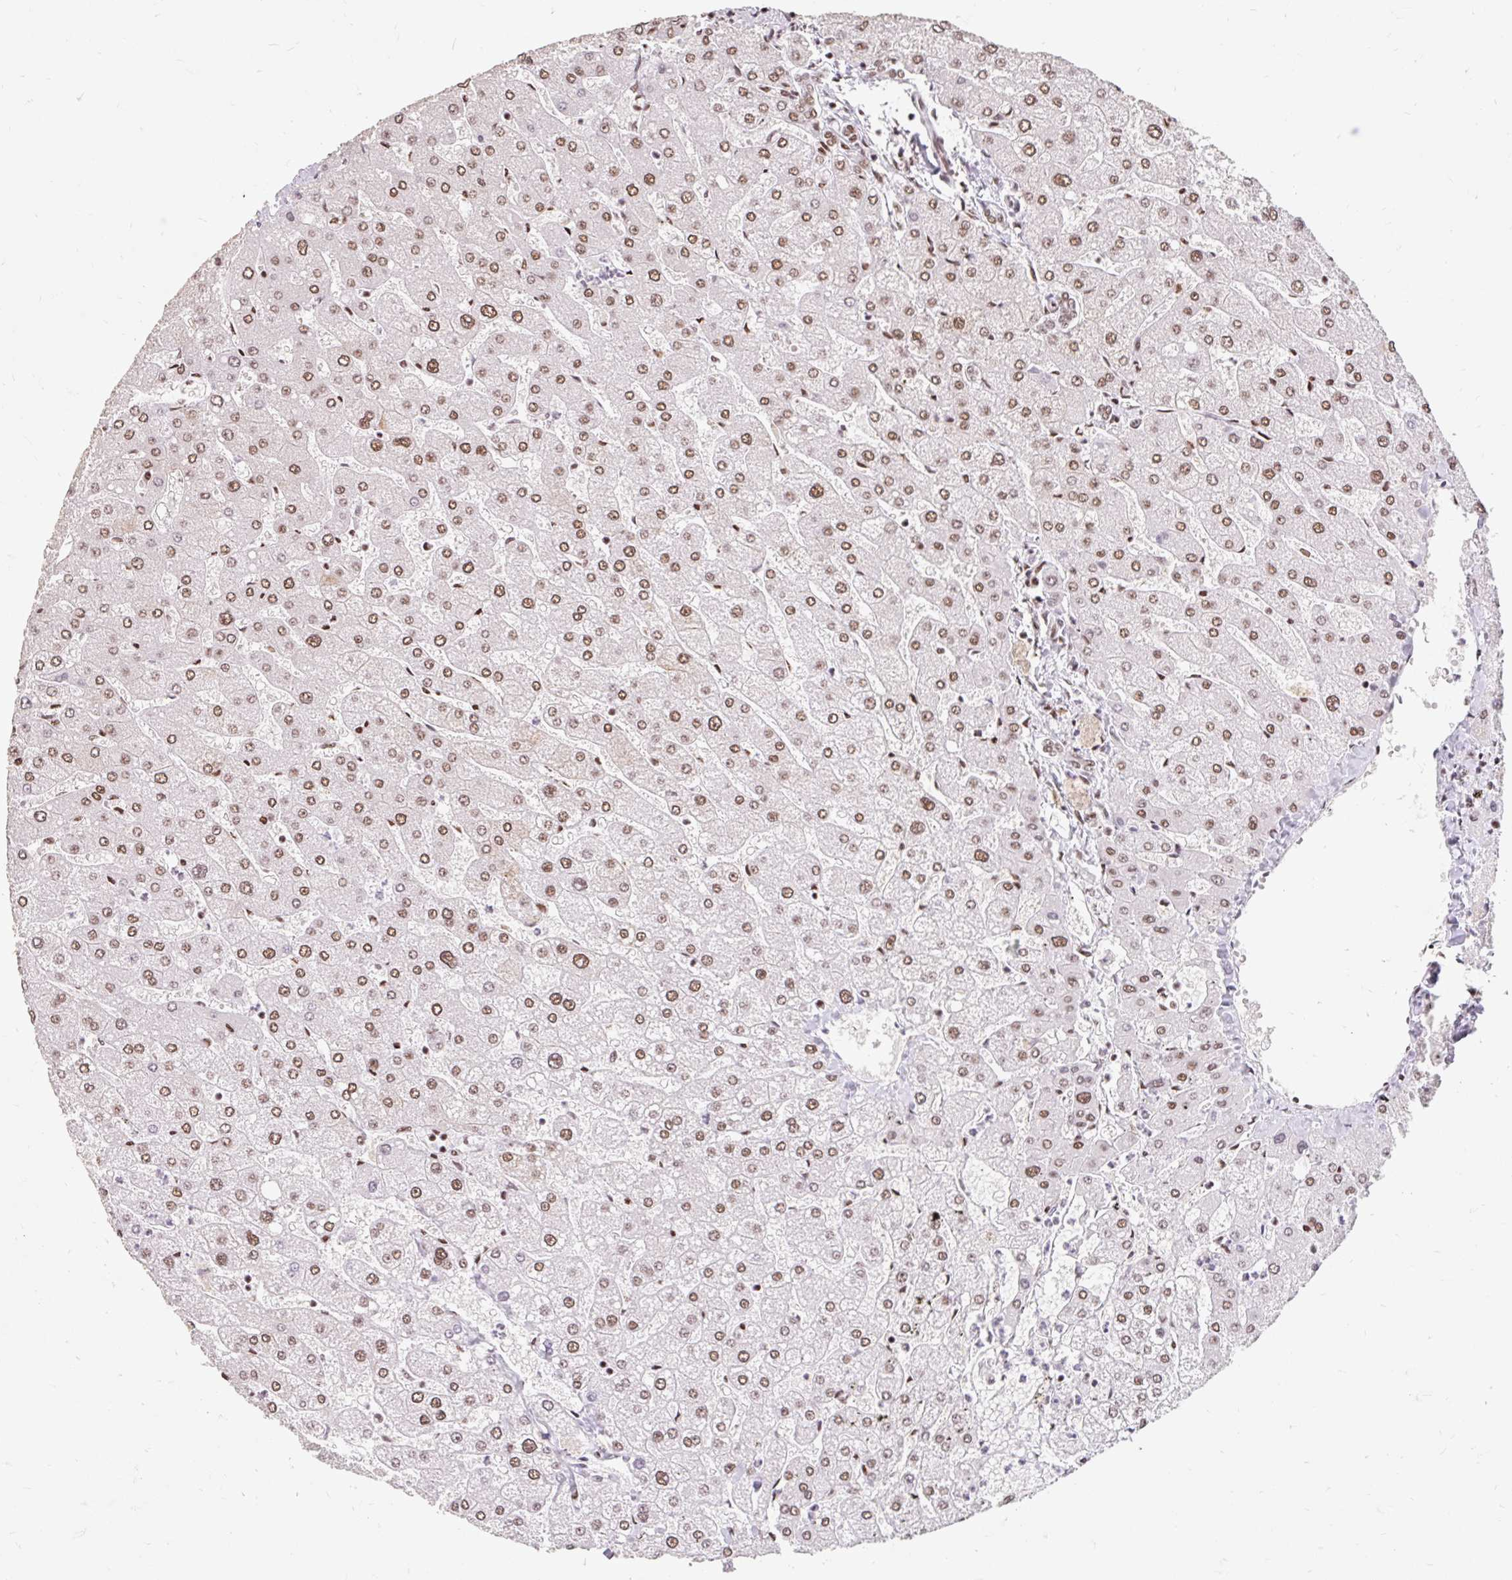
{"staining": {"intensity": "weak", "quantity": ">75%", "location": "nuclear"}, "tissue": "liver", "cell_type": "Cholangiocytes", "image_type": "normal", "snomed": [{"axis": "morphology", "description": "Normal tissue, NOS"}, {"axis": "topography", "description": "Liver"}], "caption": "Immunohistochemical staining of unremarkable human liver reveals >75% levels of weak nuclear protein staining in approximately >75% of cholangiocytes.", "gene": "SRSF10", "patient": {"sex": "male", "age": 55}}